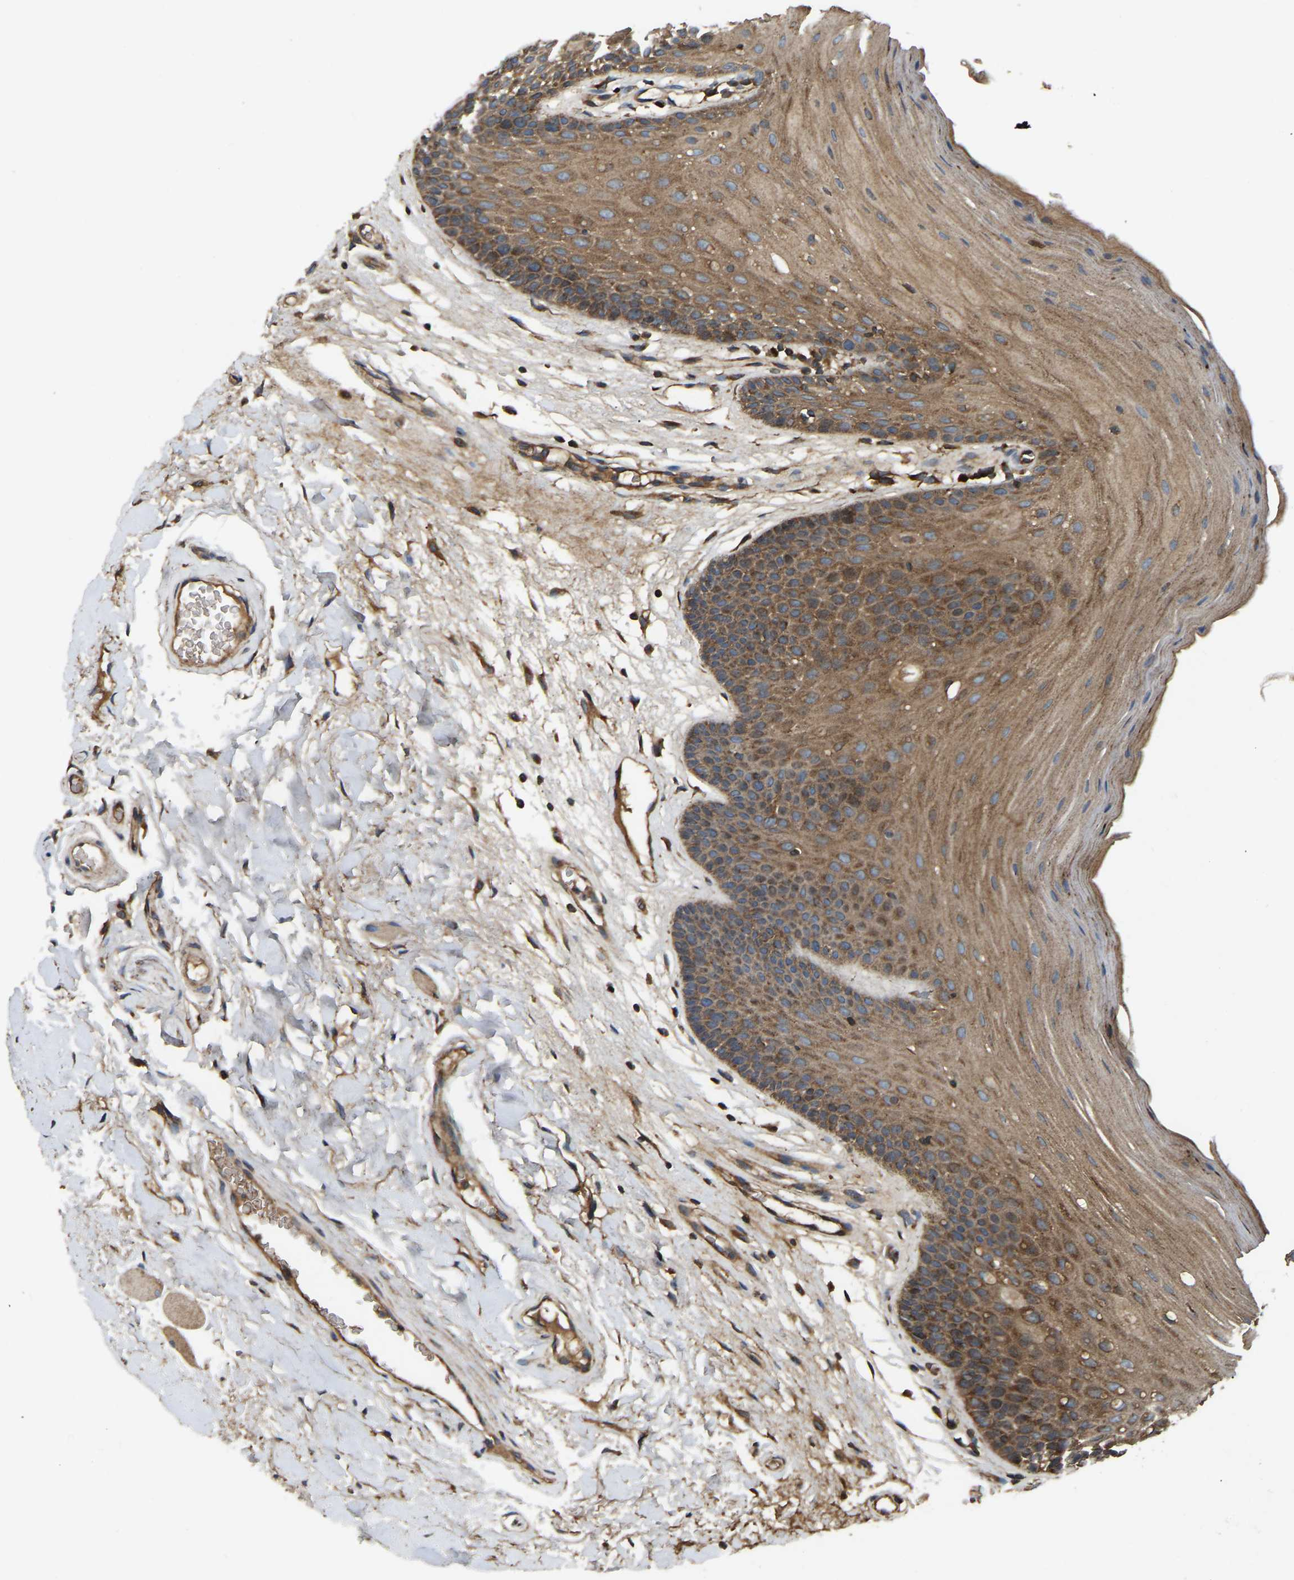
{"staining": {"intensity": "moderate", "quantity": ">75%", "location": "cytoplasmic/membranous"}, "tissue": "oral mucosa", "cell_type": "Squamous epithelial cells", "image_type": "normal", "snomed": [{"axis": "morphology", "description": "Normal tissue, NOS"}, {"axis": "morphology", "description": "Squamous cell carcinoma, NOS"}, {"axis": "topography", "description": "Oral tissue"}, {"axis": "topography", "description": "Head-Neck"}], "caption": "A photomicrograph showing moderate cytoplasmic/membranous staining in approximately >75% of squamous epithelial cells in unremarkable oral mucosa, as visualized by brown immunohistochemical staining.", "gene": "SAMD9L", "patient": {"sex": "male", "age": 71}}